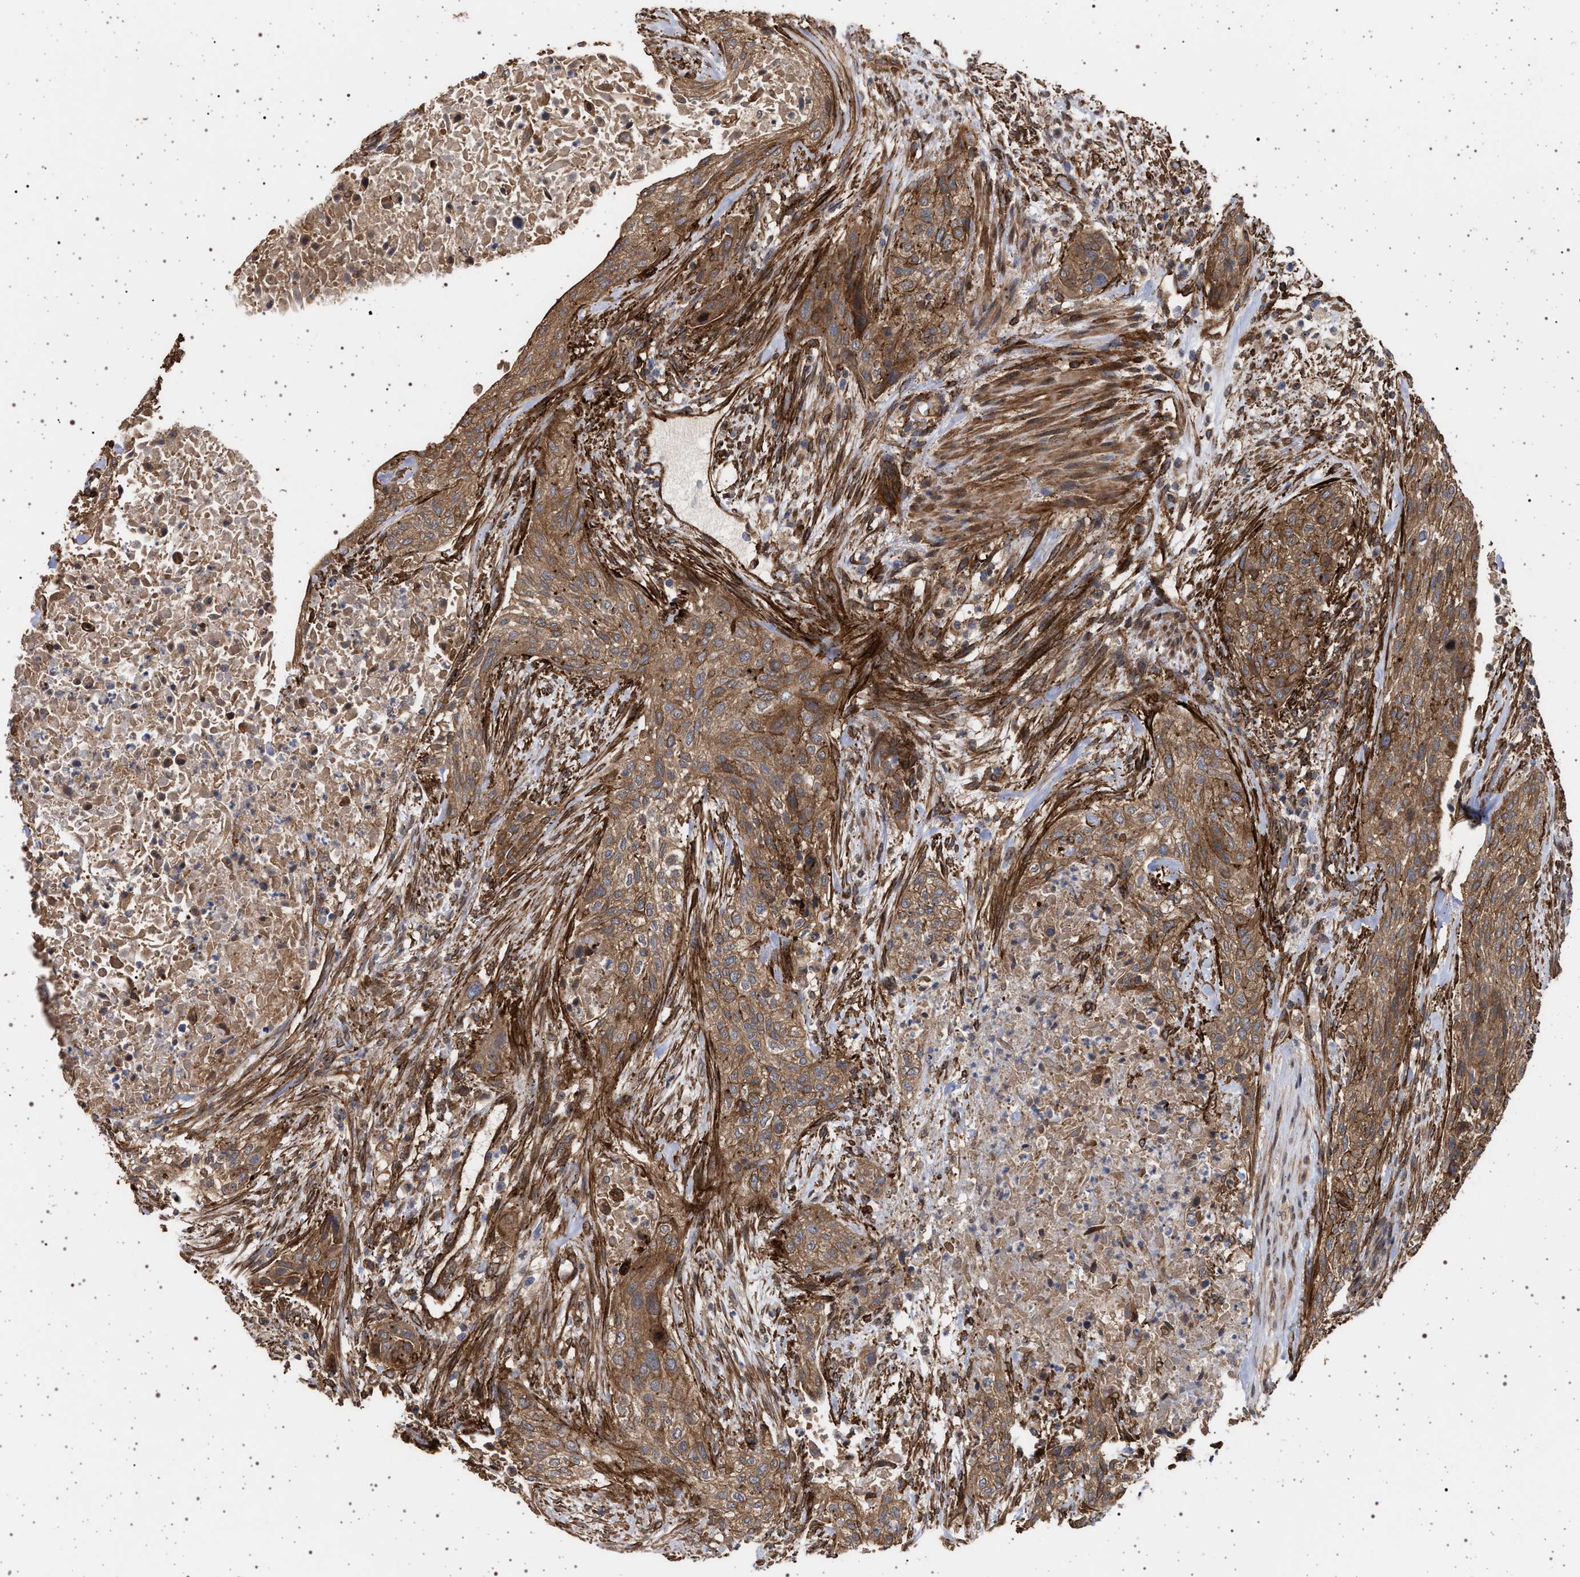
{"staining": {"intensity": "moderate", "quantity": ">75%", "location": "cytoplasmic/membranous"}, "tissue": "urothelial cancer", "cell_type": "Tumor cells", "image_type": "cancer", "snomed": [{"axis": "morphology", "description": "Urothelial carcinoma, Low grade"}, {"axis": "morphology", "description": "Urothelial carcinoma, High grade"}, {"axis": "topography", "description": "Urinary bladder"}], "caption": "High-magnification brightfield microscopy of high-grade urothelial carcinoma stained with DAB (3,3'-diaminobenzidine) (brown) and counterstained with hematoxylin (blue). tumor cells exhibit moderate cytoplasmic/membranous staining is present in approximately>75% of cells.", "gene": "IFT20", "patient": {"sex": "male", "age": 35}}